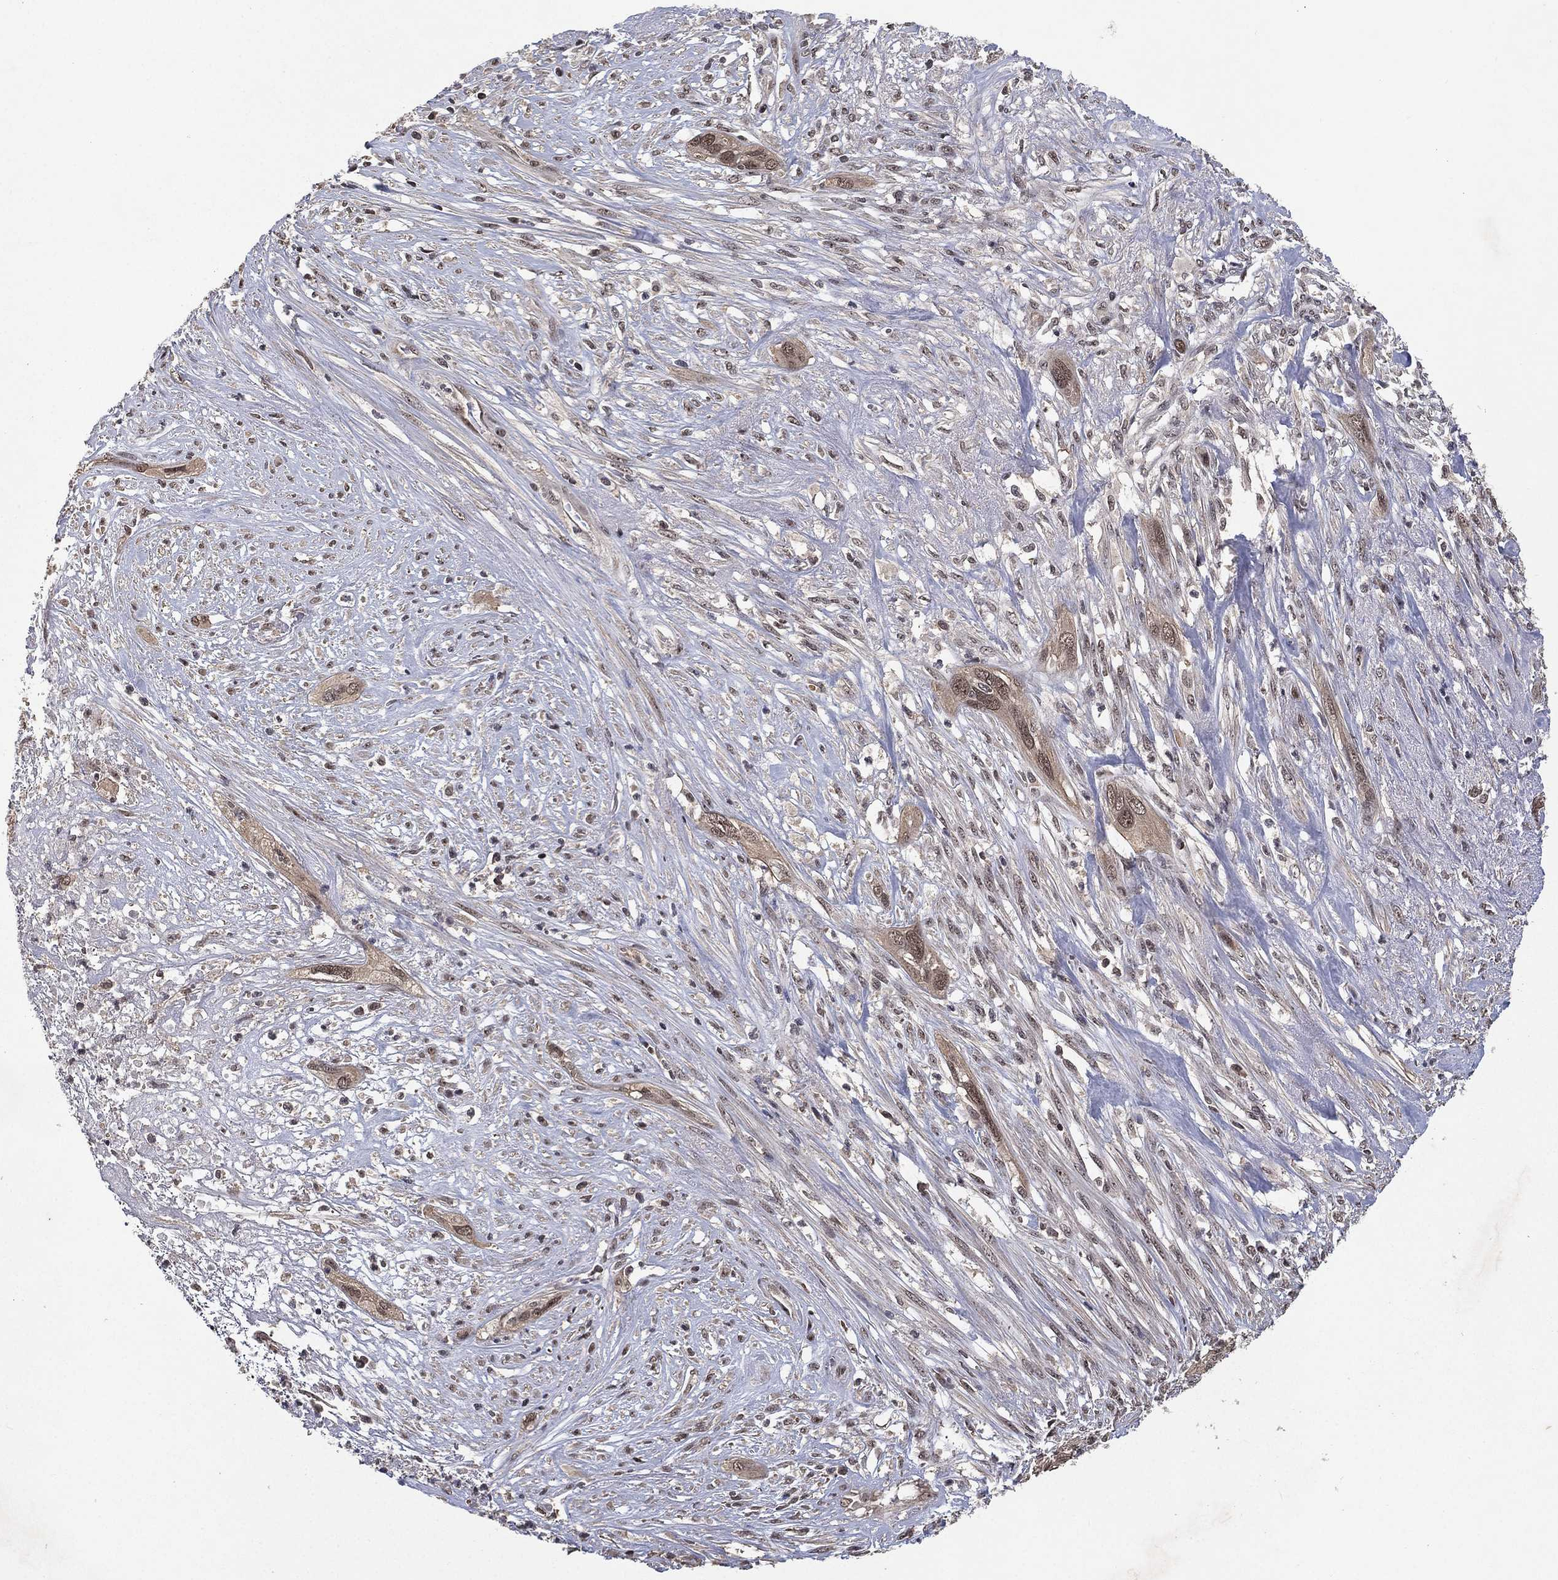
{"staining": {"intensity": "negative", "quantity": "none", "location": "none"}, "tissue": "cervical cancer", "cell_type": "Tumor cells", "image_type": "cancer", "snomed": [{"axis": "morphology", "description": "Squamous cell carcinoma, NOS"}, {"axis": "topography", "description": "Cervix"}], "caption": "Cervical squamous cell carcinoma stained for a protein using immunohistochemistry (IHC) exhibits no expression tumor cells.", "gene": "NELFCD", "patient": {"sex": "female", "age": 57}}